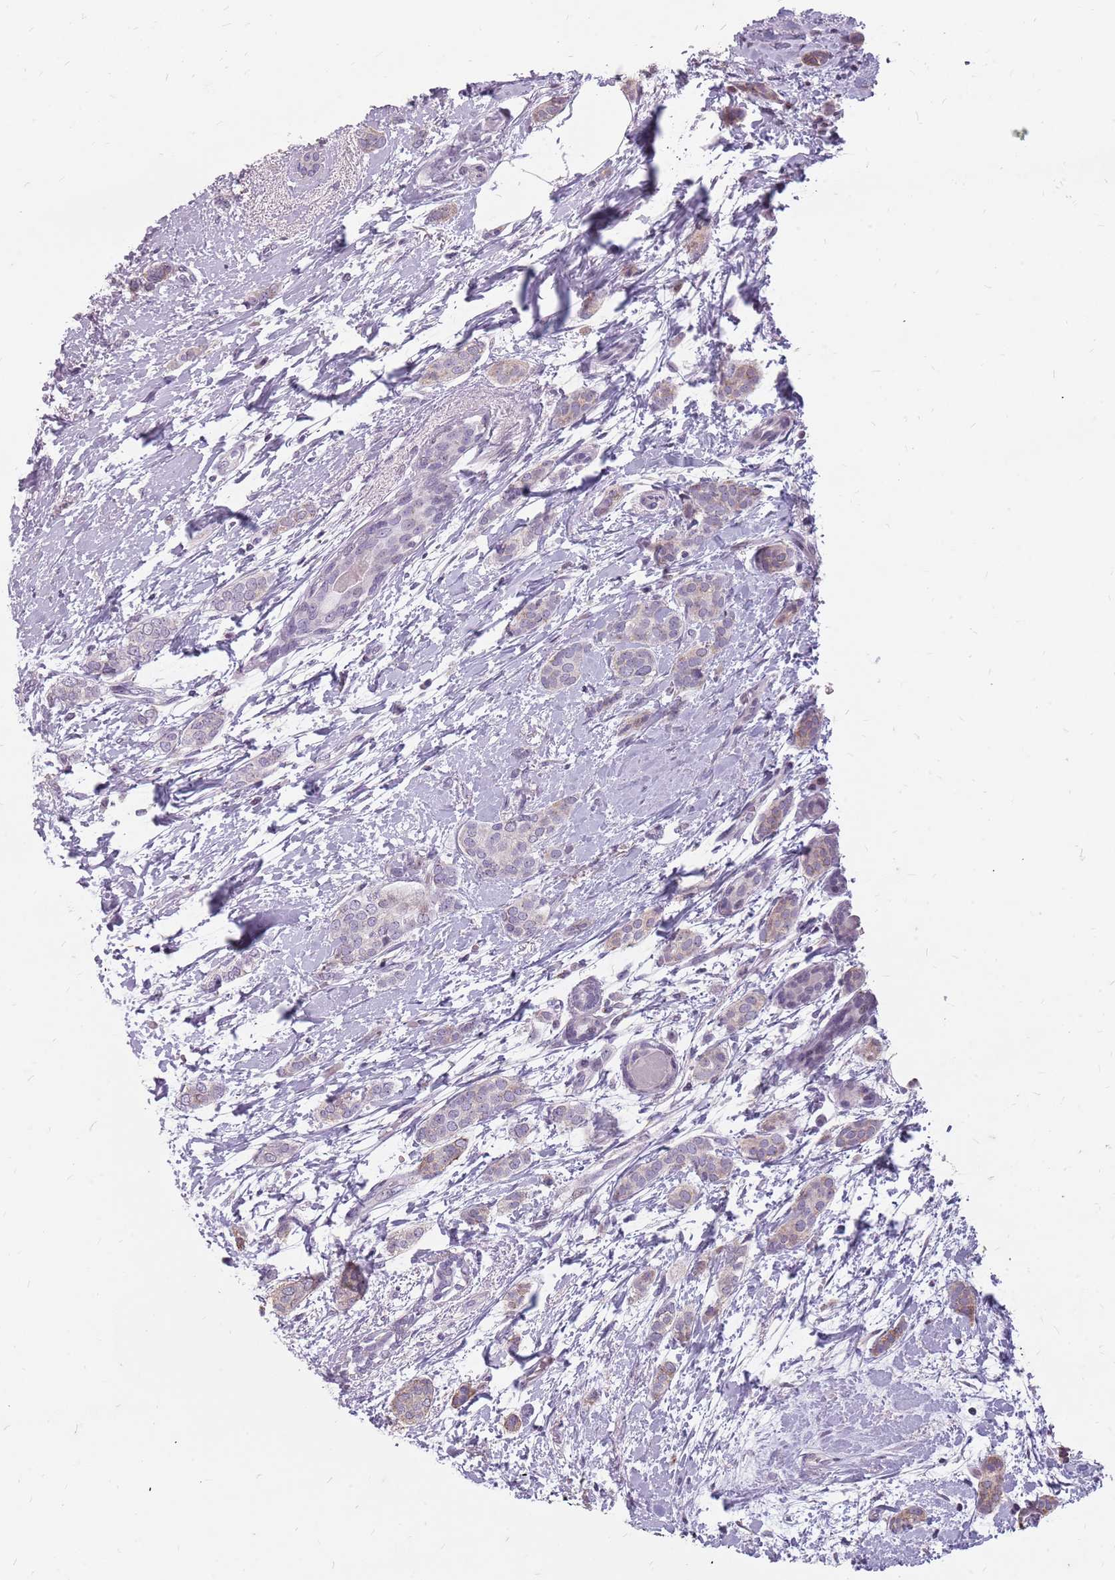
{"staining": {"intensity": "negative", "quantity": "none", "location": "none"}, "tissue": "breast cancer", "cell_type": "Tumor cells", "image_type": "cancer", "snomed": [{"axis": "morphology", "description": "Duct carcinoma"}, {"axis": "topography", "description": "Breast"}], "caption": "Immunohistochemistry (IHC) of breast cancer (invasive ductal carcinoma) shows no expression in tumor cells. (DAB immunohistochemistry with hematoxylin counter stain).", "gene": "NEK6", "patient": {"sex": "female", "age": 72}}